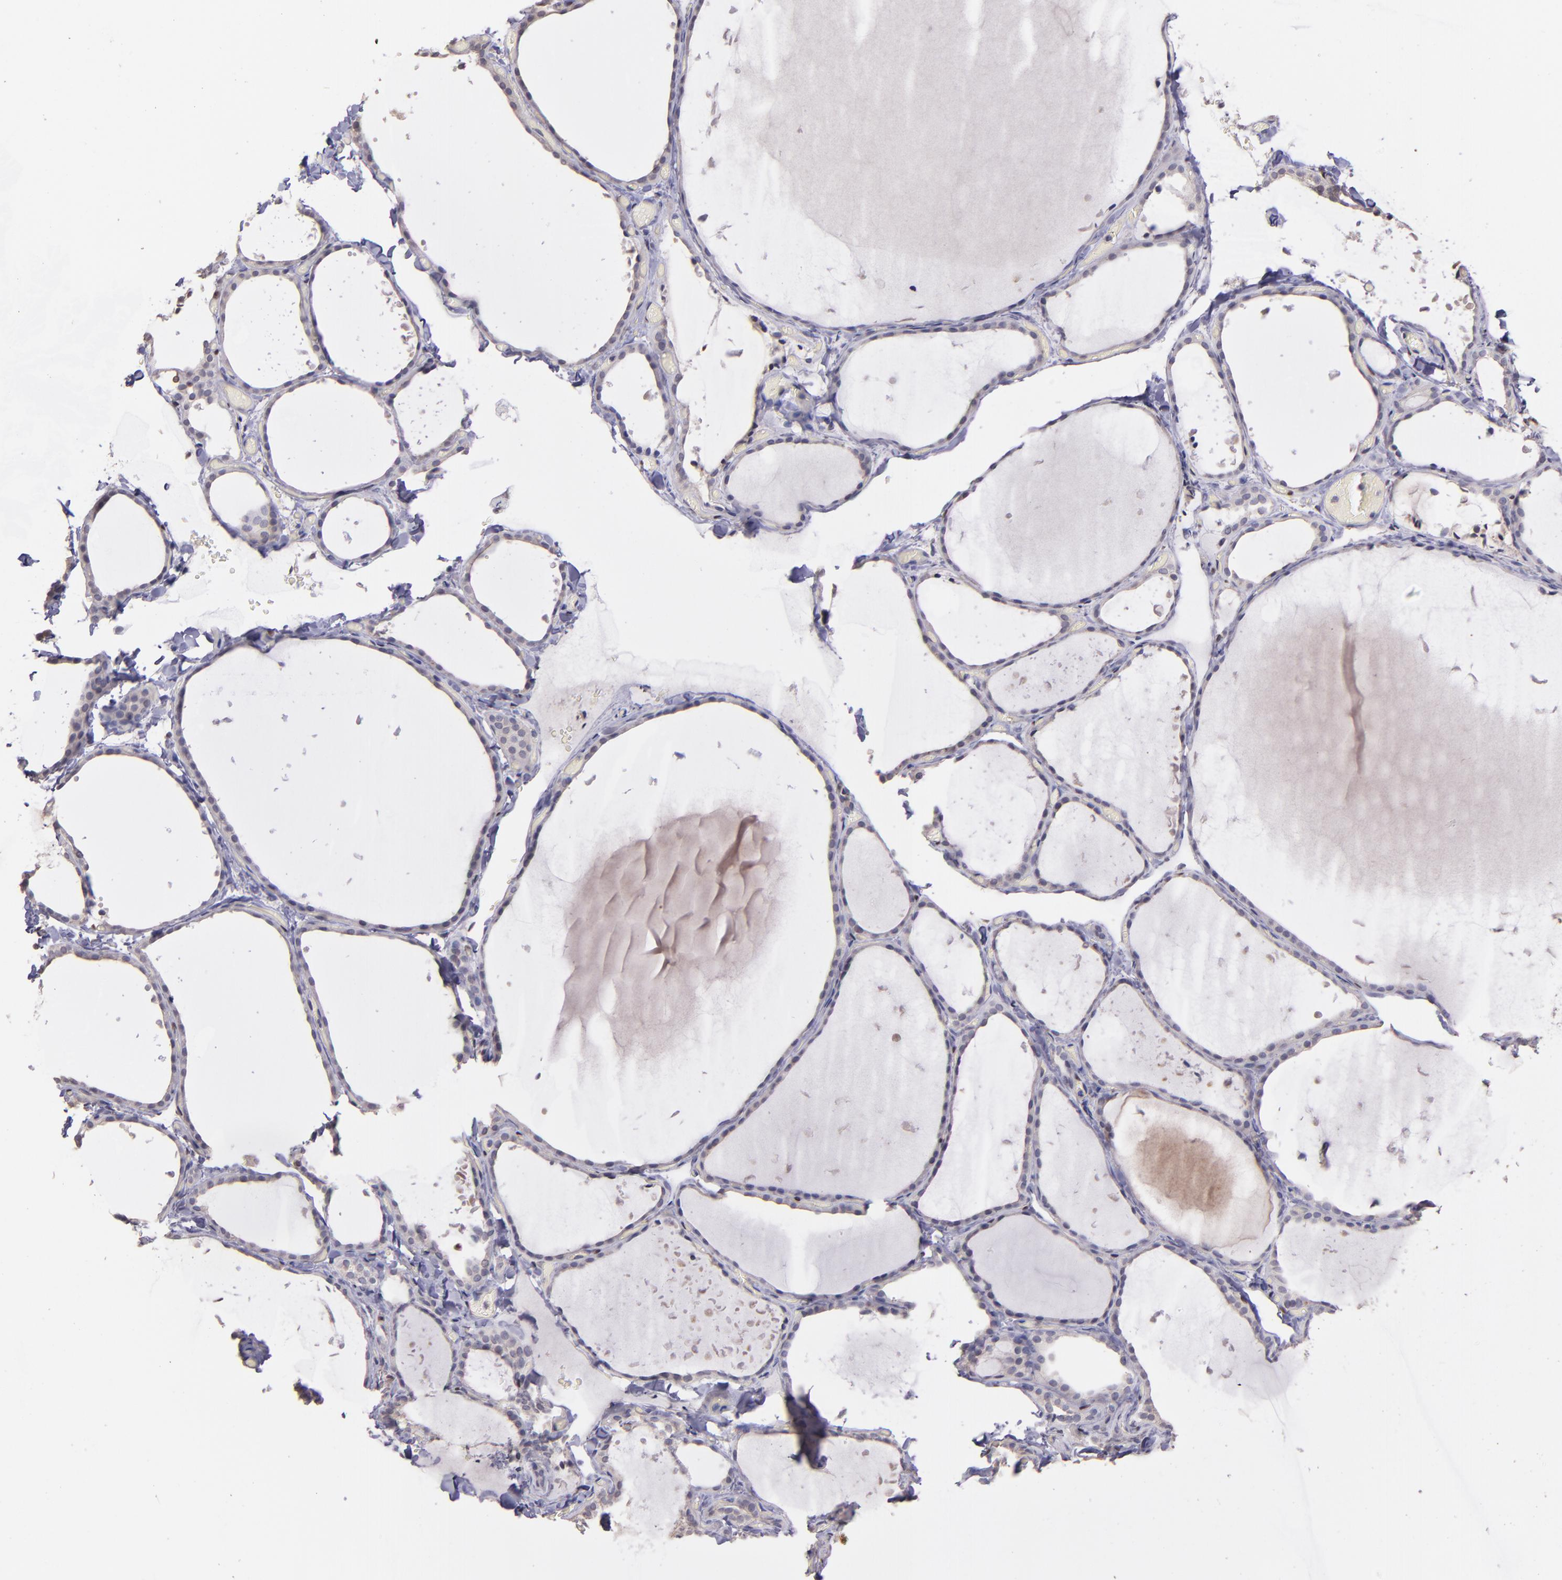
{"staining": {"intensity": "weak", "quantity": "25%-75%", "location": "cytoplasmic/membranous"}, "tissue": "thyroid gland", "cell_type": "Glandular cells", "image_type": "normal", "snomed": [{"axis": "morphology", "description": "Normal tissue, NOS"}, {"axis": "topography", "description": "Thyroid gland"}], "caption": "Protein analysis of benign thyroid gland displays weak cytoplasmic/membranous expression in about 25%-75% of glandular cells. Immunohistochemistry (ihc) stains the protein of interest in brown and the nuclei are stained blue.", "gene": "NUP62CL", "patient": {"sex": "female", "age": 22}}